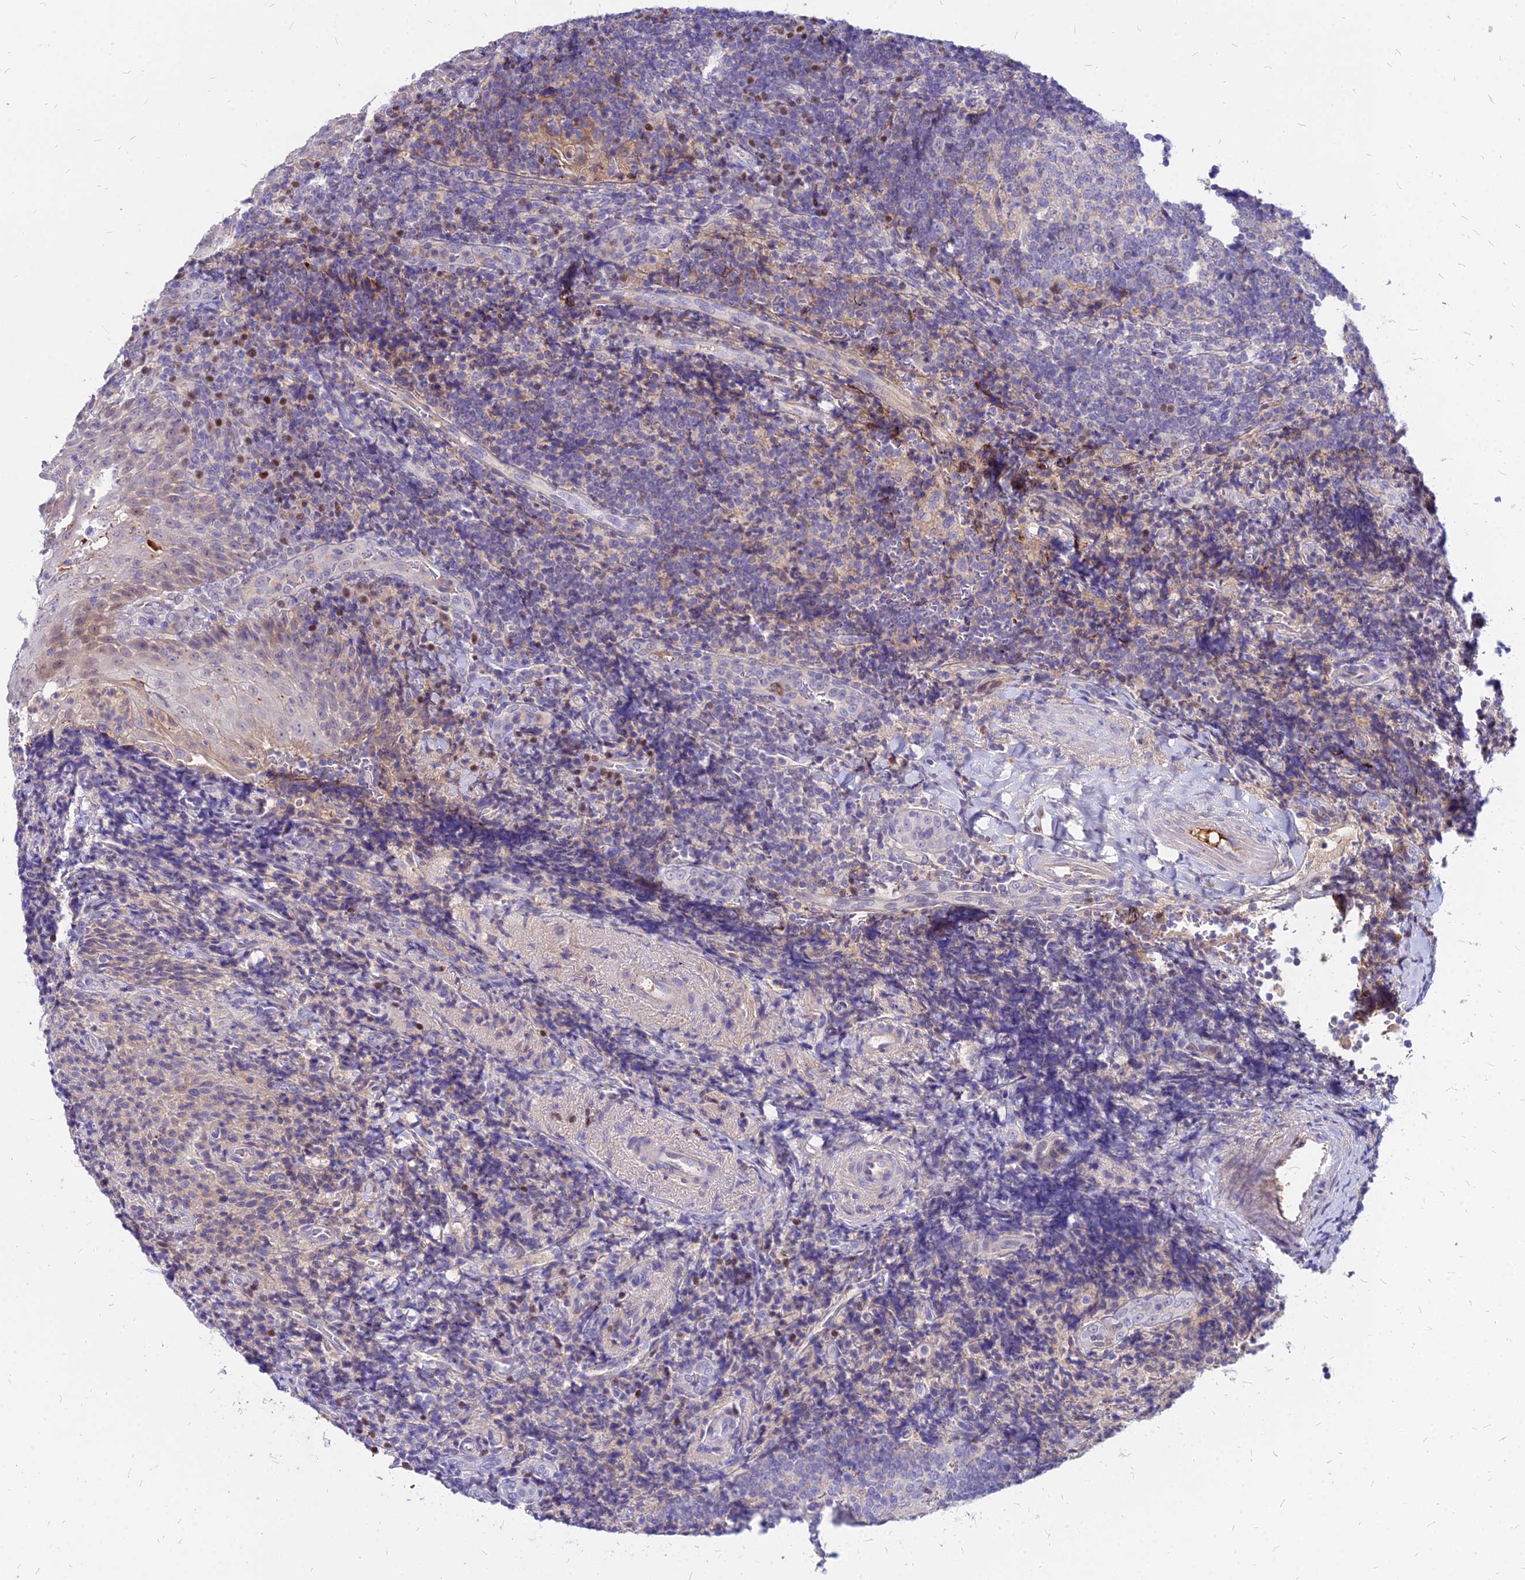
{"staining": {"intensity": "negative", "quantity": "none", "location": "none"}, "tissue": "tonsil", "cell_type": "Germinal center cells", "image_type": "normal", "snomed": [{"axis": "morphology", "description": "Normal tissue, NOS"}, {"axis": "topography", "description": "Tonsil"}], "caption": "IHC micrograph of unremarkable tonsil: human tonsil stained with DAB (3,3'-diaminobenzidine) displays no significant protein staining in germinal center cells. (DAB IHC with hematoxylin counter stain).", "gene": "ACSM6", "patient": {"sex": "male", "age": 37}}